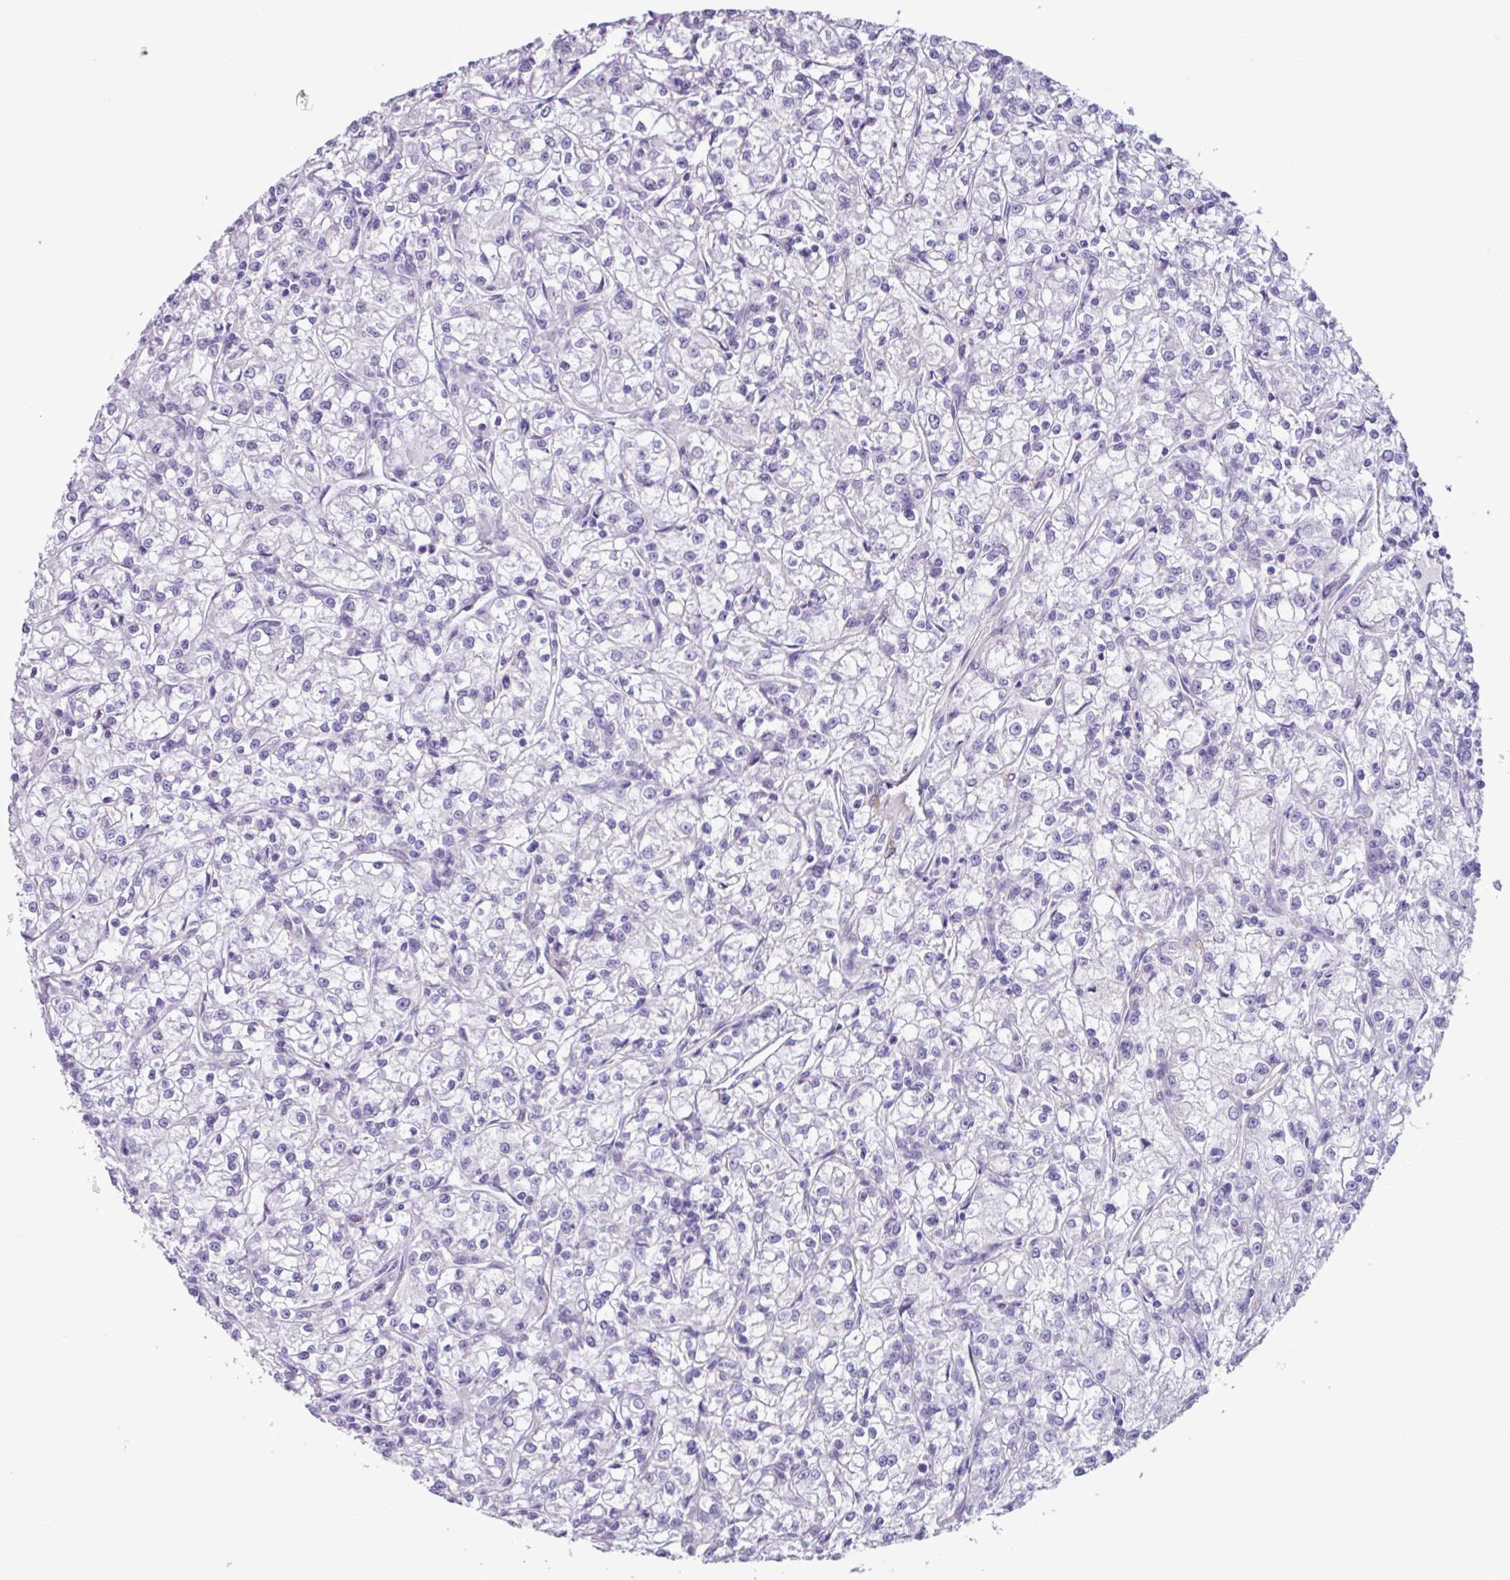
{"staining": {"intensity": "negative", "quantity": "none", "location": "none"}, "tissue": "renal cancer", "cell_type": "Tumor cells", "image_type": "cancer", "snomed": [{"axis": "morphology", "description": "Adenocarcinoma, NOS"}, {"axis": "topography", "description": "Kidney"}], "caption": "Tumor cells are negative for protein expression in human renal cancer (adenocarcinoma). Nuclei are stained in blue.", "gene": "OTX1", "patient": {"sex": "female", "age": 59}}